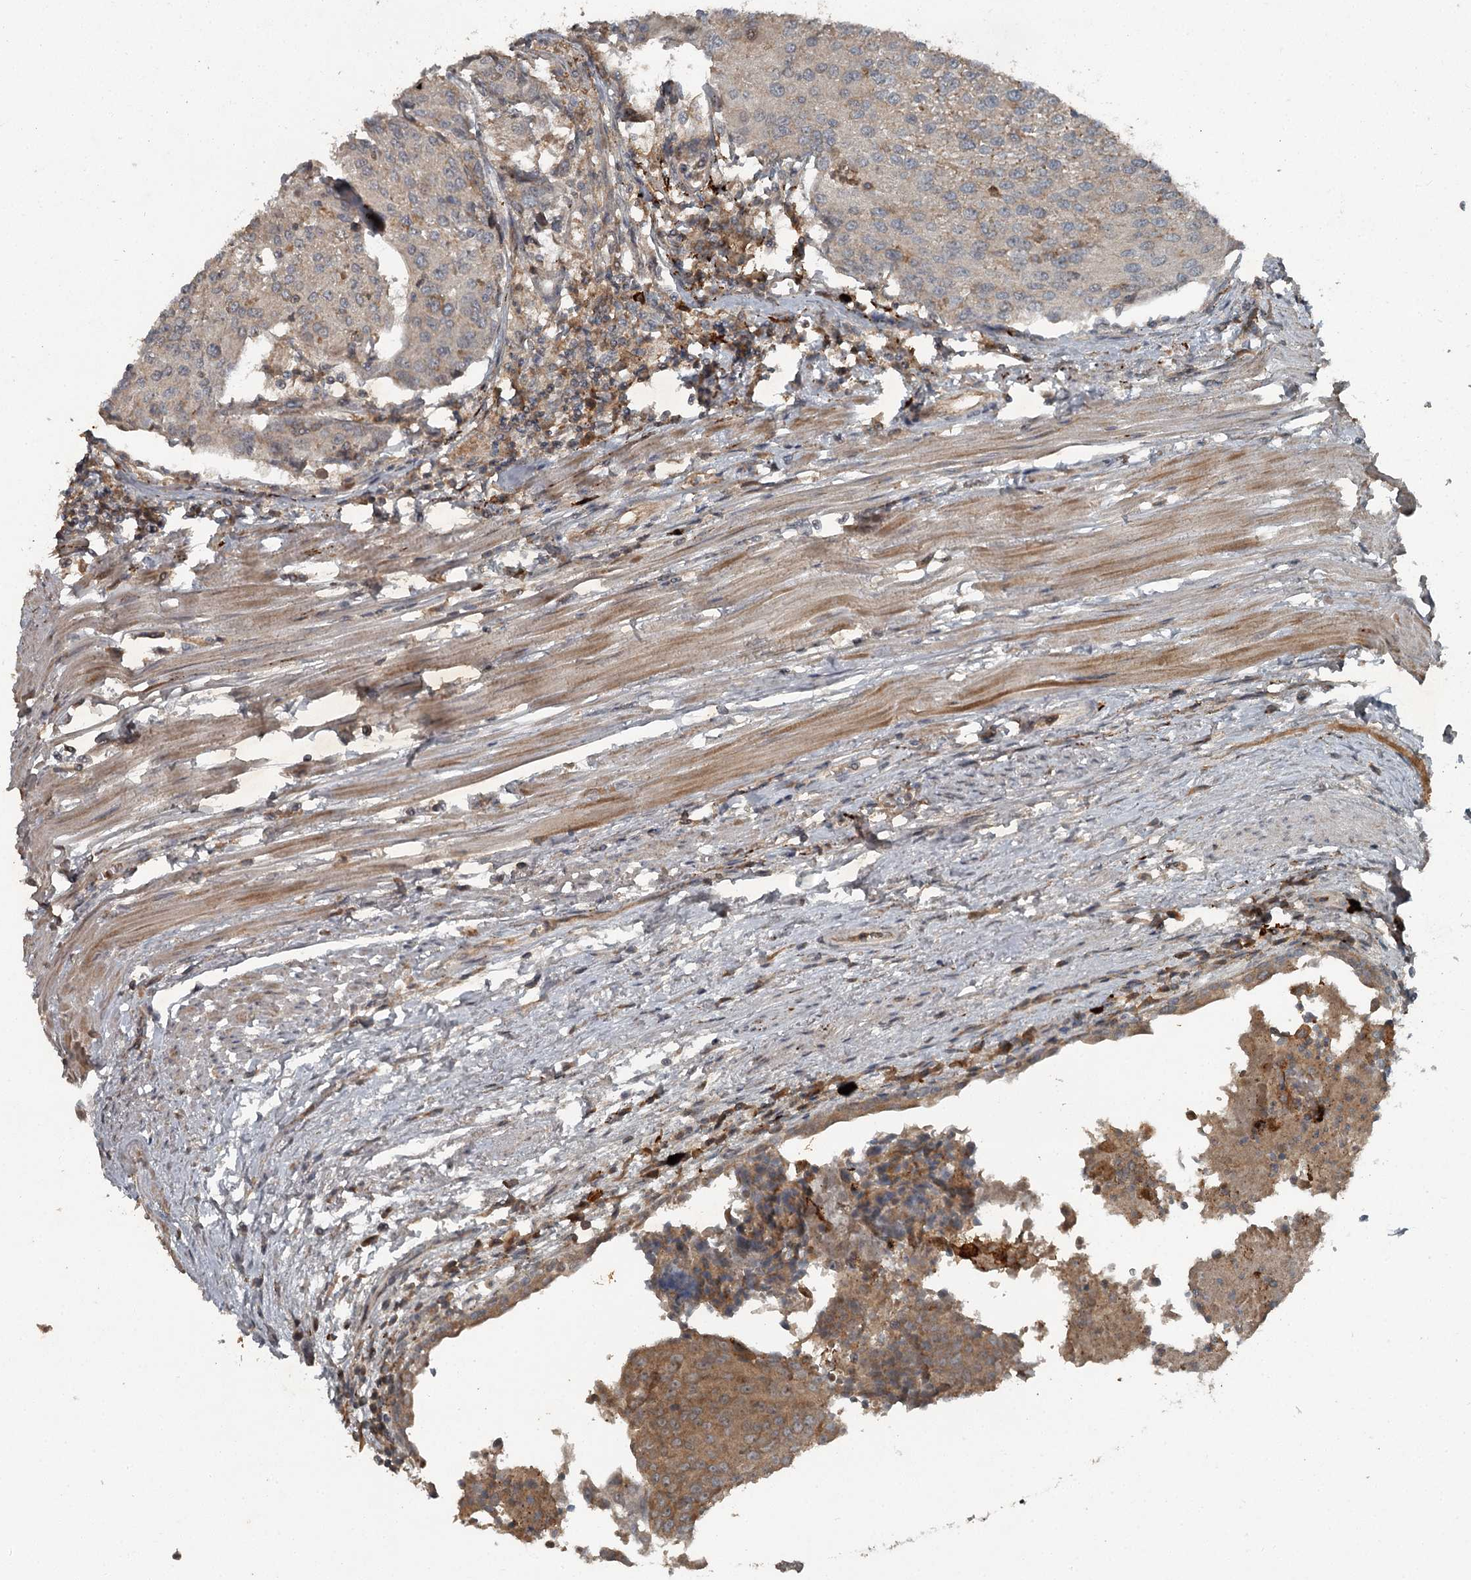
{"staining": {"intensity": "moderate", "quantity": "<25%", "location": "cytoplasmic/membranous"}, "tissue": "urothelial cancer", "cell_type": "Tumor cells", "image_type": "cancer", "snomed": [{"axis": "morphology", "description": "Urothelial carcinoma, High grade"}, {"axis": "topography", "description": "Urinary bladder"}], "caption": "Brown immunohistochemical staining in urothelial cancer displays moderate cytoplasmic/membranous positivity in approximately <25% of tumor cells. (DAB (3,3'-diaminobenzidine) IHC with brightfield microscopy, high magnification).", "gene": "SLC39A8", "patient": {"sex": "female", "age": 85}}